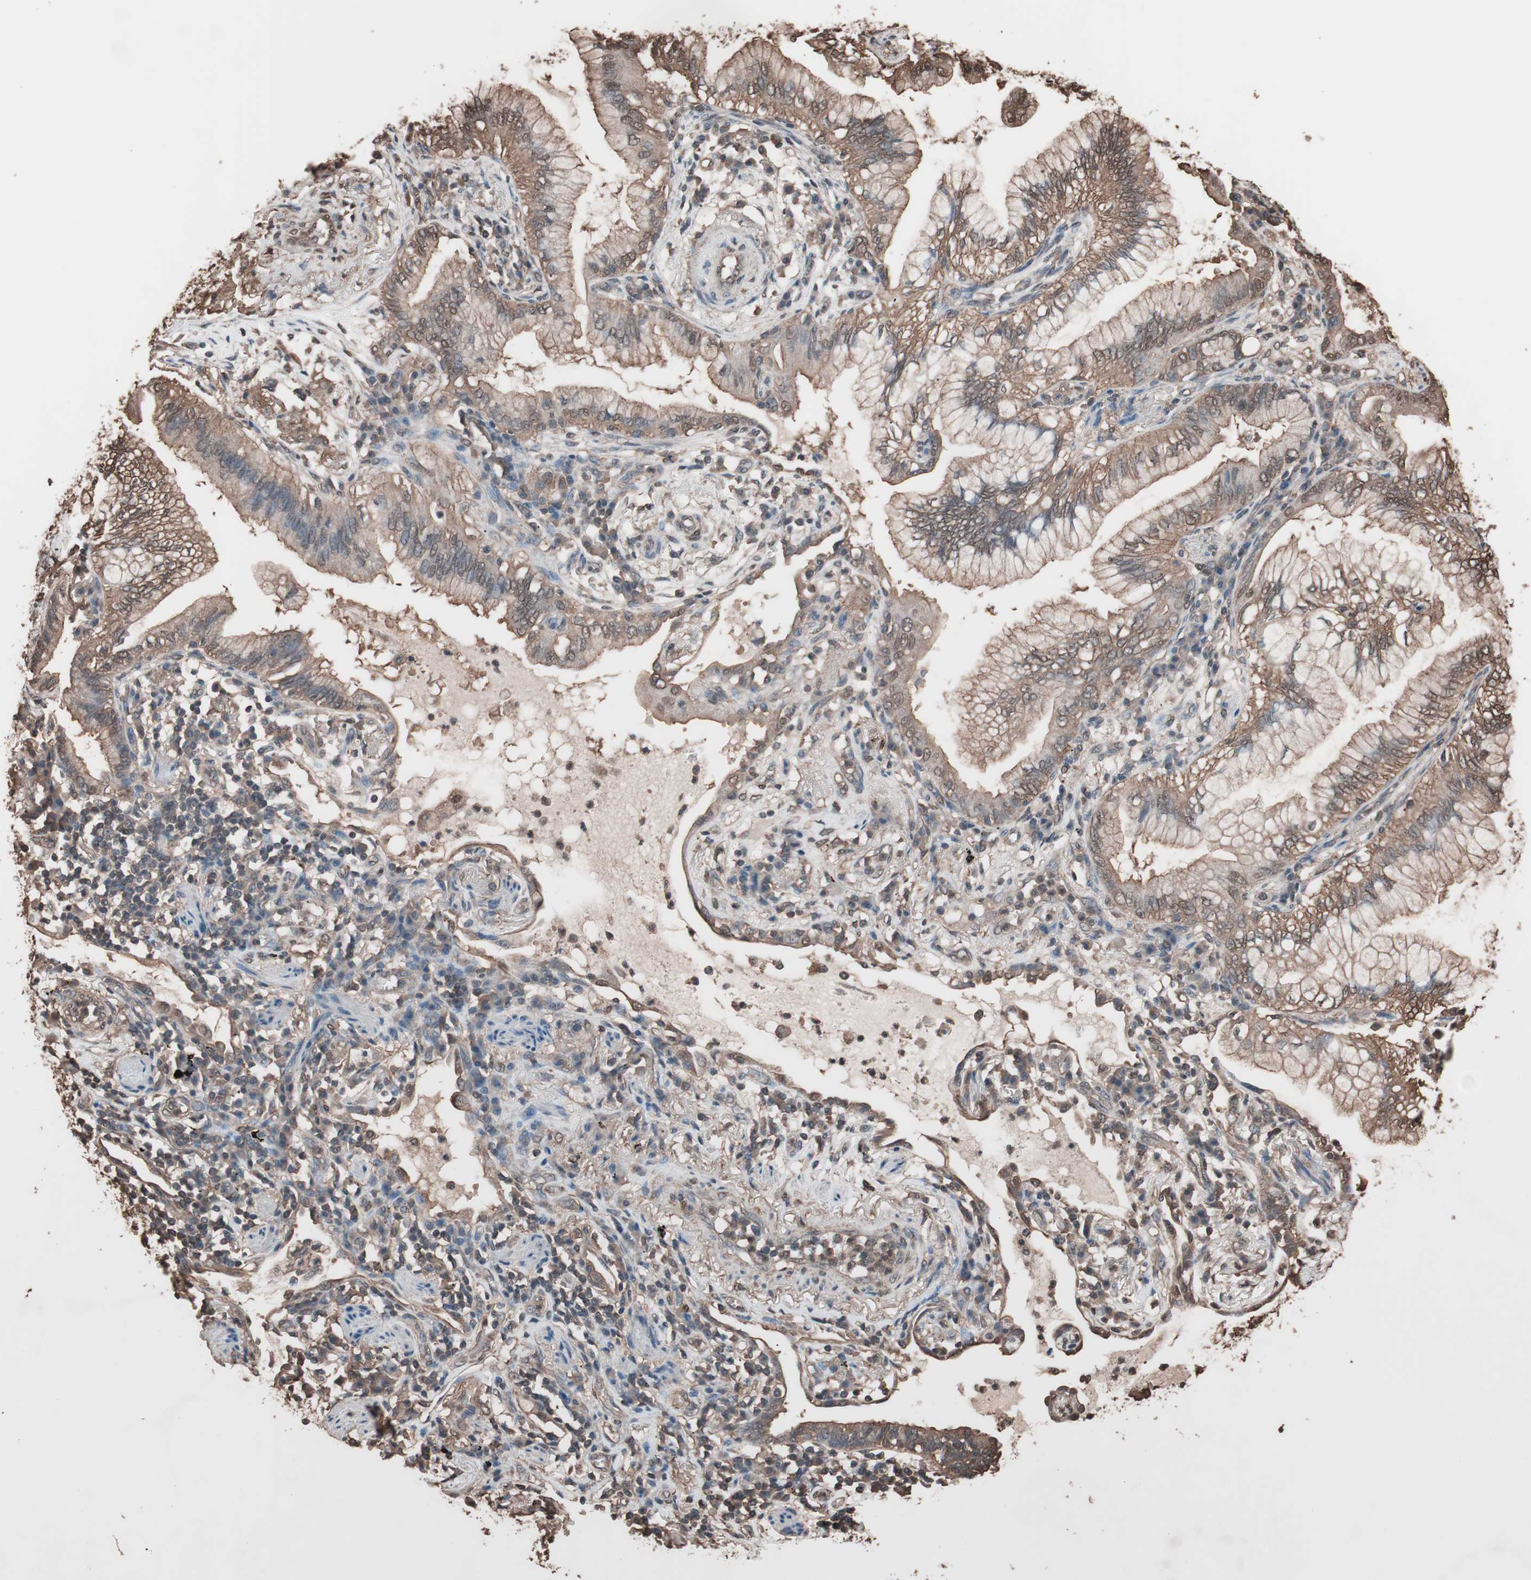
{"staining": {"intensity": "moderate", "quantity": ">75%", "location": "cytoplasmic/membranous"}, "tissue": "lung cancer", "cell_type": "Tumor cells", "image_type": "cancer", "snomed": [{"axis": "morphology", "description": "Adenocarcinoma, NOS"}, {"axis": "topography", "description": "Lung"}], "caption": "Human adenocarcinoma (lung) stained for a protein (brown) shows moderate cytoplasmic/membranous positive expression in about >75% of tumor cells.", "gene": "CALM2", "patient": {"sex": "female", "age": 70}}